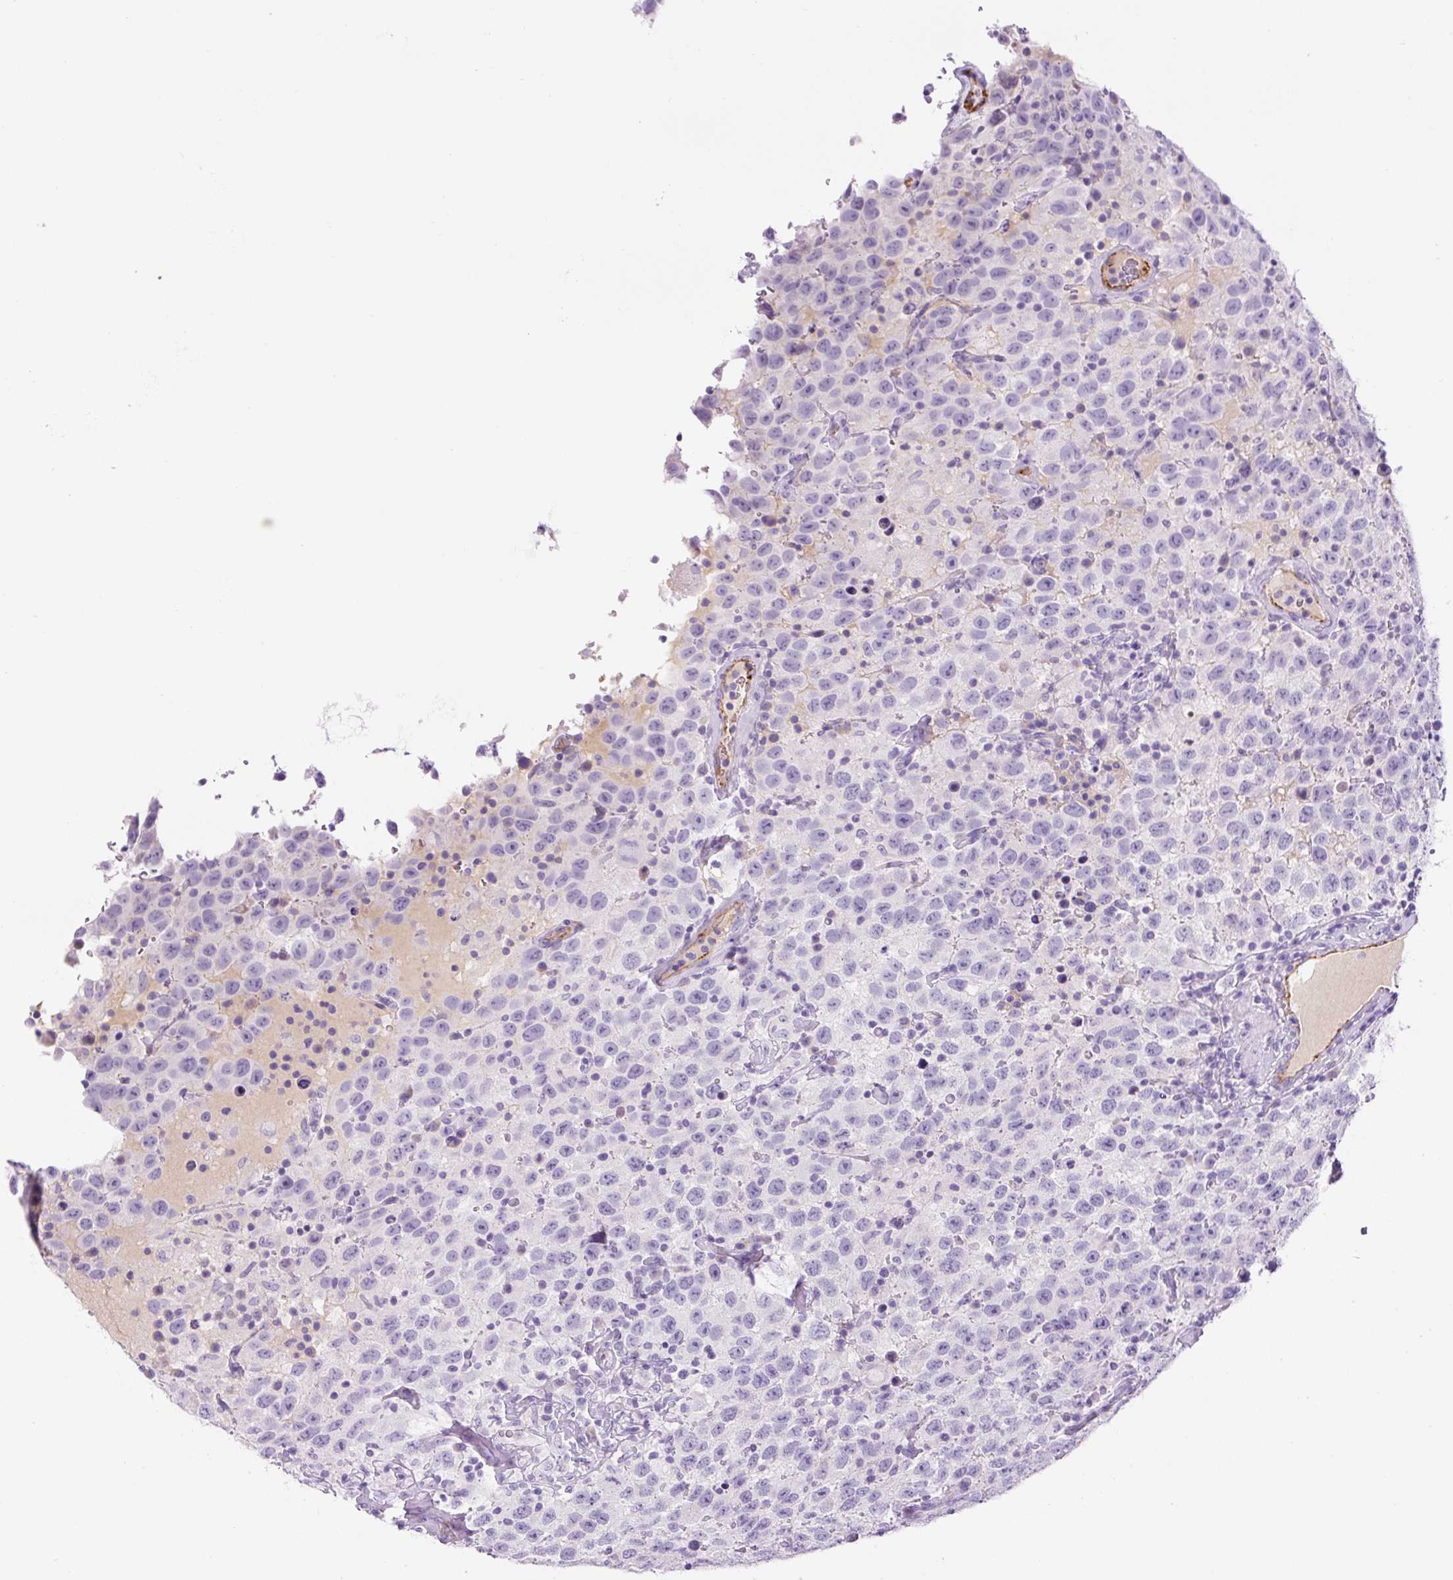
{"staining": {"intensity": "negative", "quantity": "none", "location": "none"}, "tissue": "testis cancer", "cell_type": "Tumor cells", "image_type": "cancer", "snomed": [{"axis": "morphology", "description": "Seminoma, NOS"}, {"axis": "topography", "description": "Testis"}], "caption": "High power microscopy image of an IHC histopathology image of testis cancer (seminoma), revealing no significant staining in tumor cells.", "gene": "RSPO4", "patient": {"sex": "male", "age": 41}}